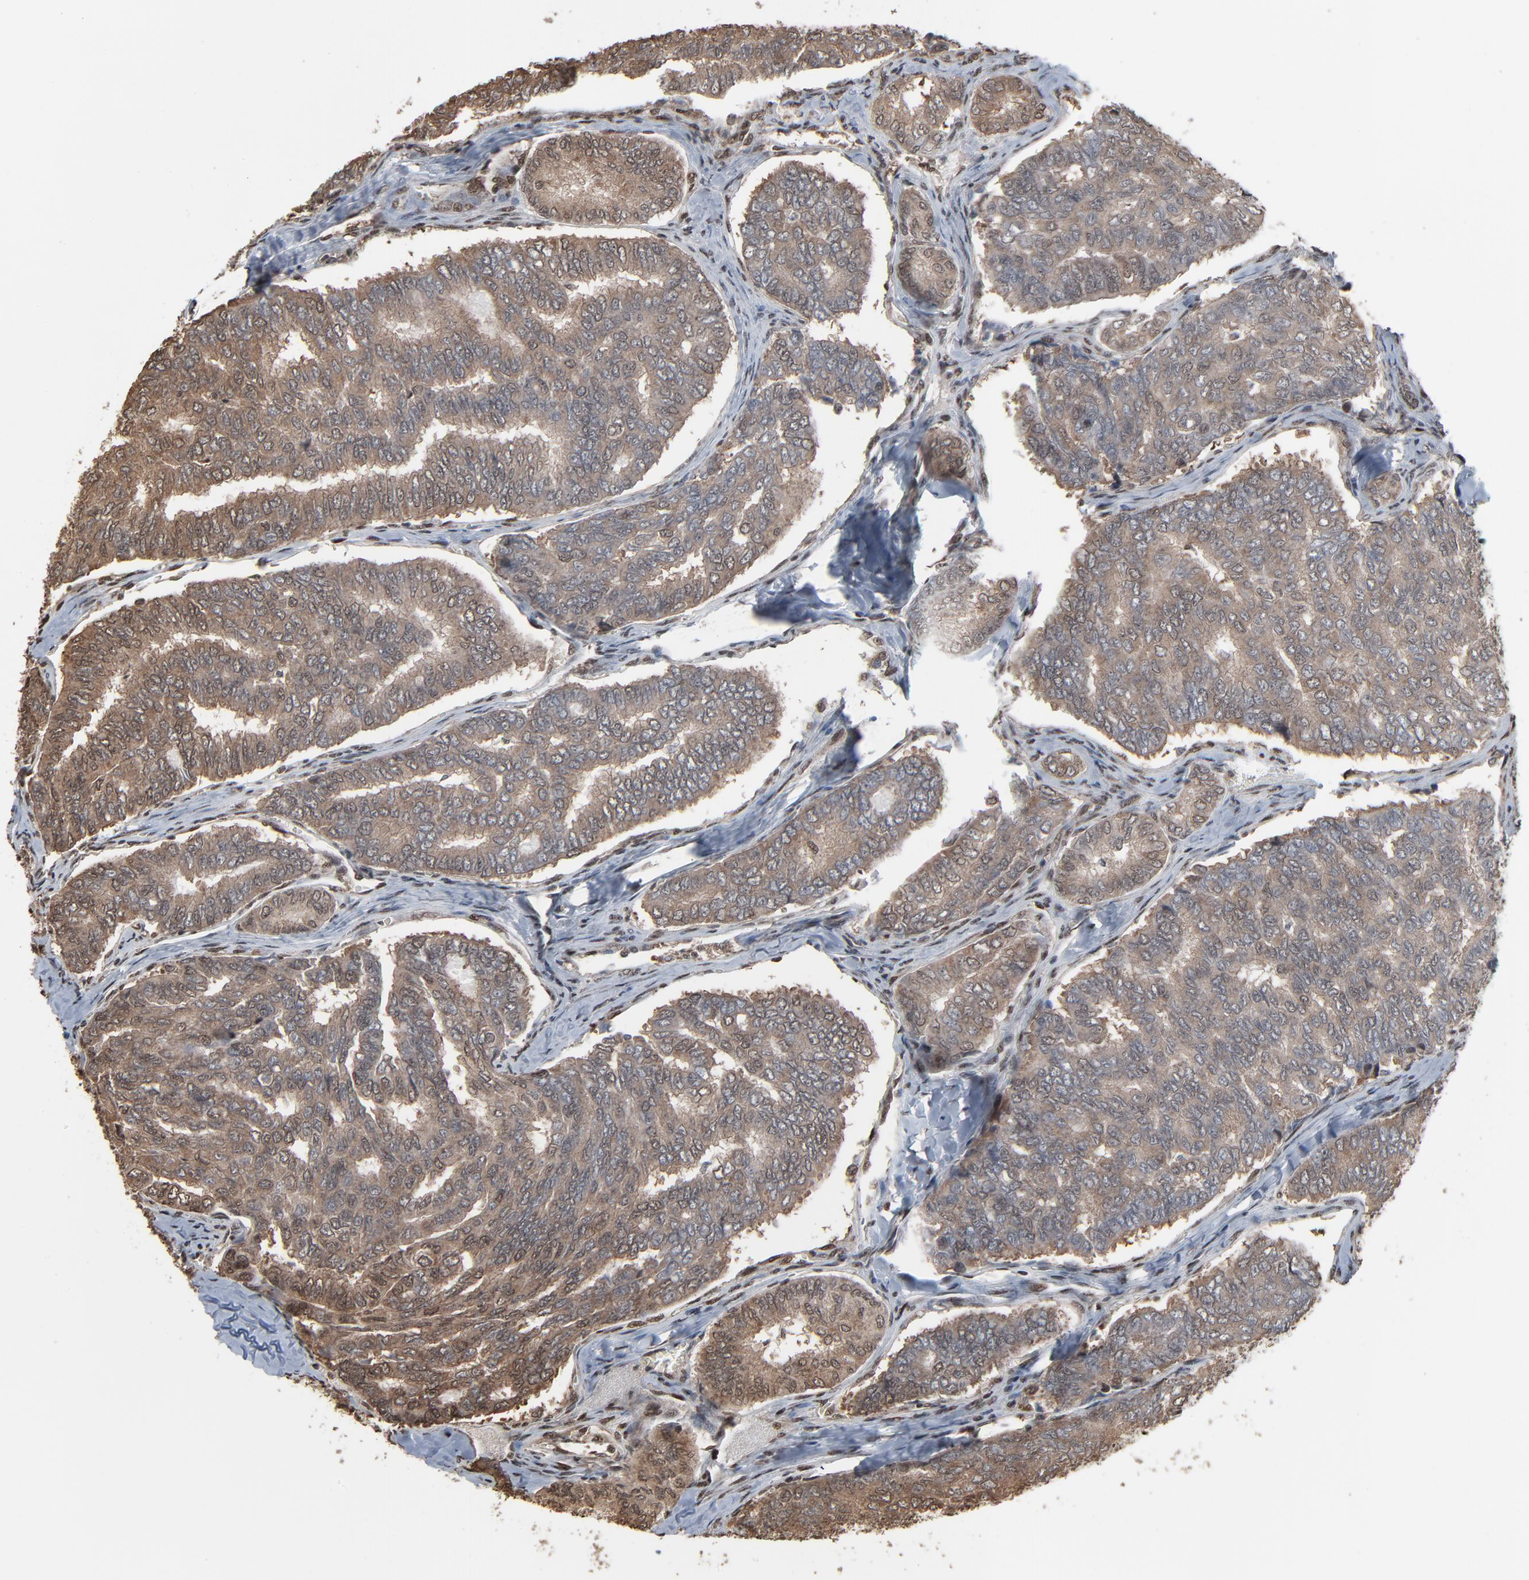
{"staining": {"intensity": "moderate", "quantity": ">75%", "location": "cytoplasmic/membranous,nuclear"}, "tissue": "thyroid cancer", "cell_type": "Tumor cells", "image_type": "cancer", "snomed": [{"axis": "morphology", "description": "Papillary adenocarcinoma, NOS"}, {"axis": "topography", "description": "Thyroid gland"}], "caption": "This is an image of immunohistochemistry staining of papillary adenocarcinoma (thyroid), which shows moderate staining in the cytoplasmic/membranous and nuclear of tumor cells.", "gene": "MEIS2", "patient": {"sex": "female", "age": 35}}